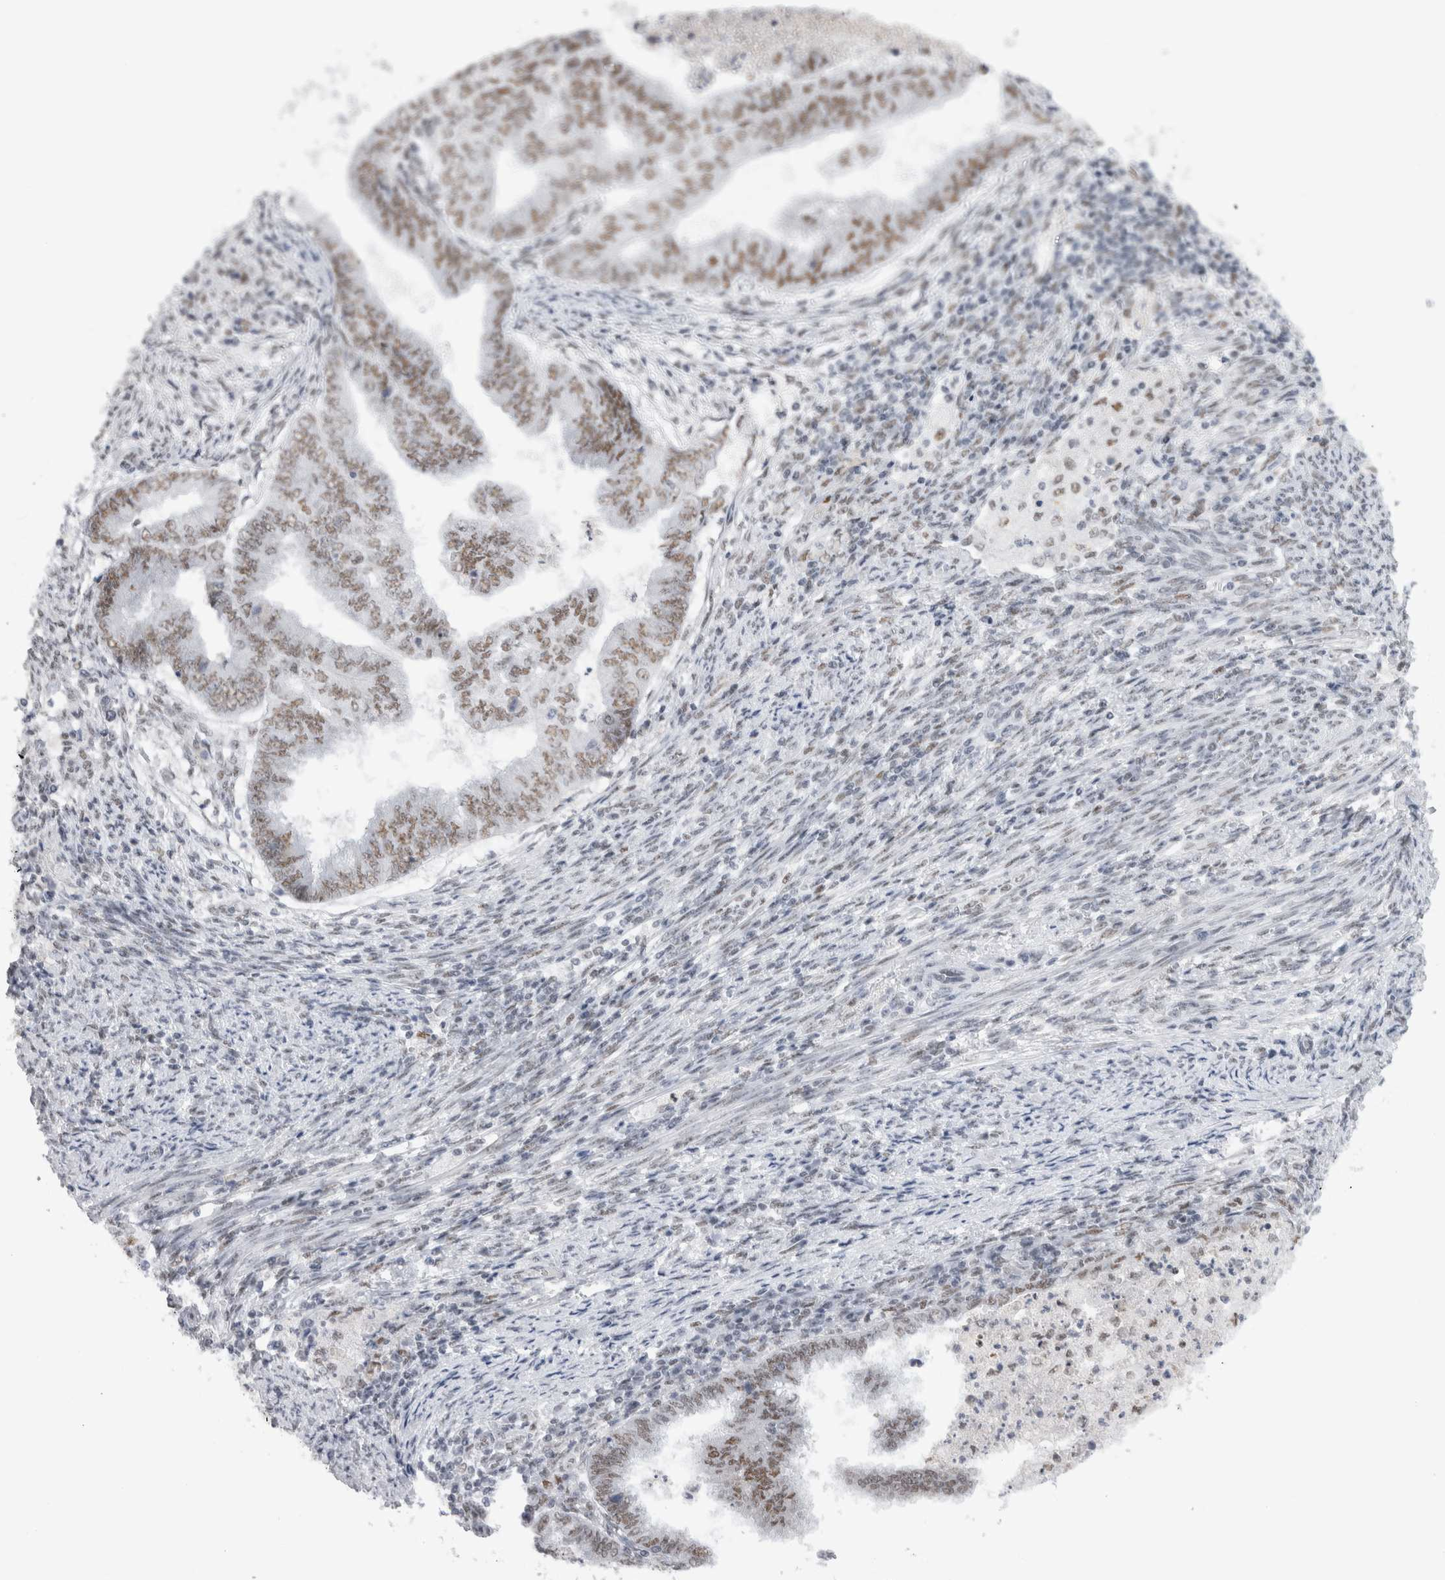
{"staining": {"intensity": "moderate", "quantity": ">75%", "location": "nuclear"}, "tissue": "endometrial cancer", "cell_type": "Tumor cells", "image_type": "cancer", "snomed": [{"axis": "morphology", "description": "Polyp, NOS"}, {"axis": "morphology", "description": "Adenocarcinoma, NOS"}, {"axis": "morphology", "description": "Adenoma, NOS"}, {"axis": "topography", "description": "Endometrium"}], "caption": "Immunohistochemical staining of human adenocarcinoma (endometrial) demonstrates medium levels of moderate nuclear expression in about >75% of tumor cells. The protein of interest is shown in brown color, while the nuclei are stained blue.", "gene": "API5", "patient": {"sex": "female", "age": 79}}